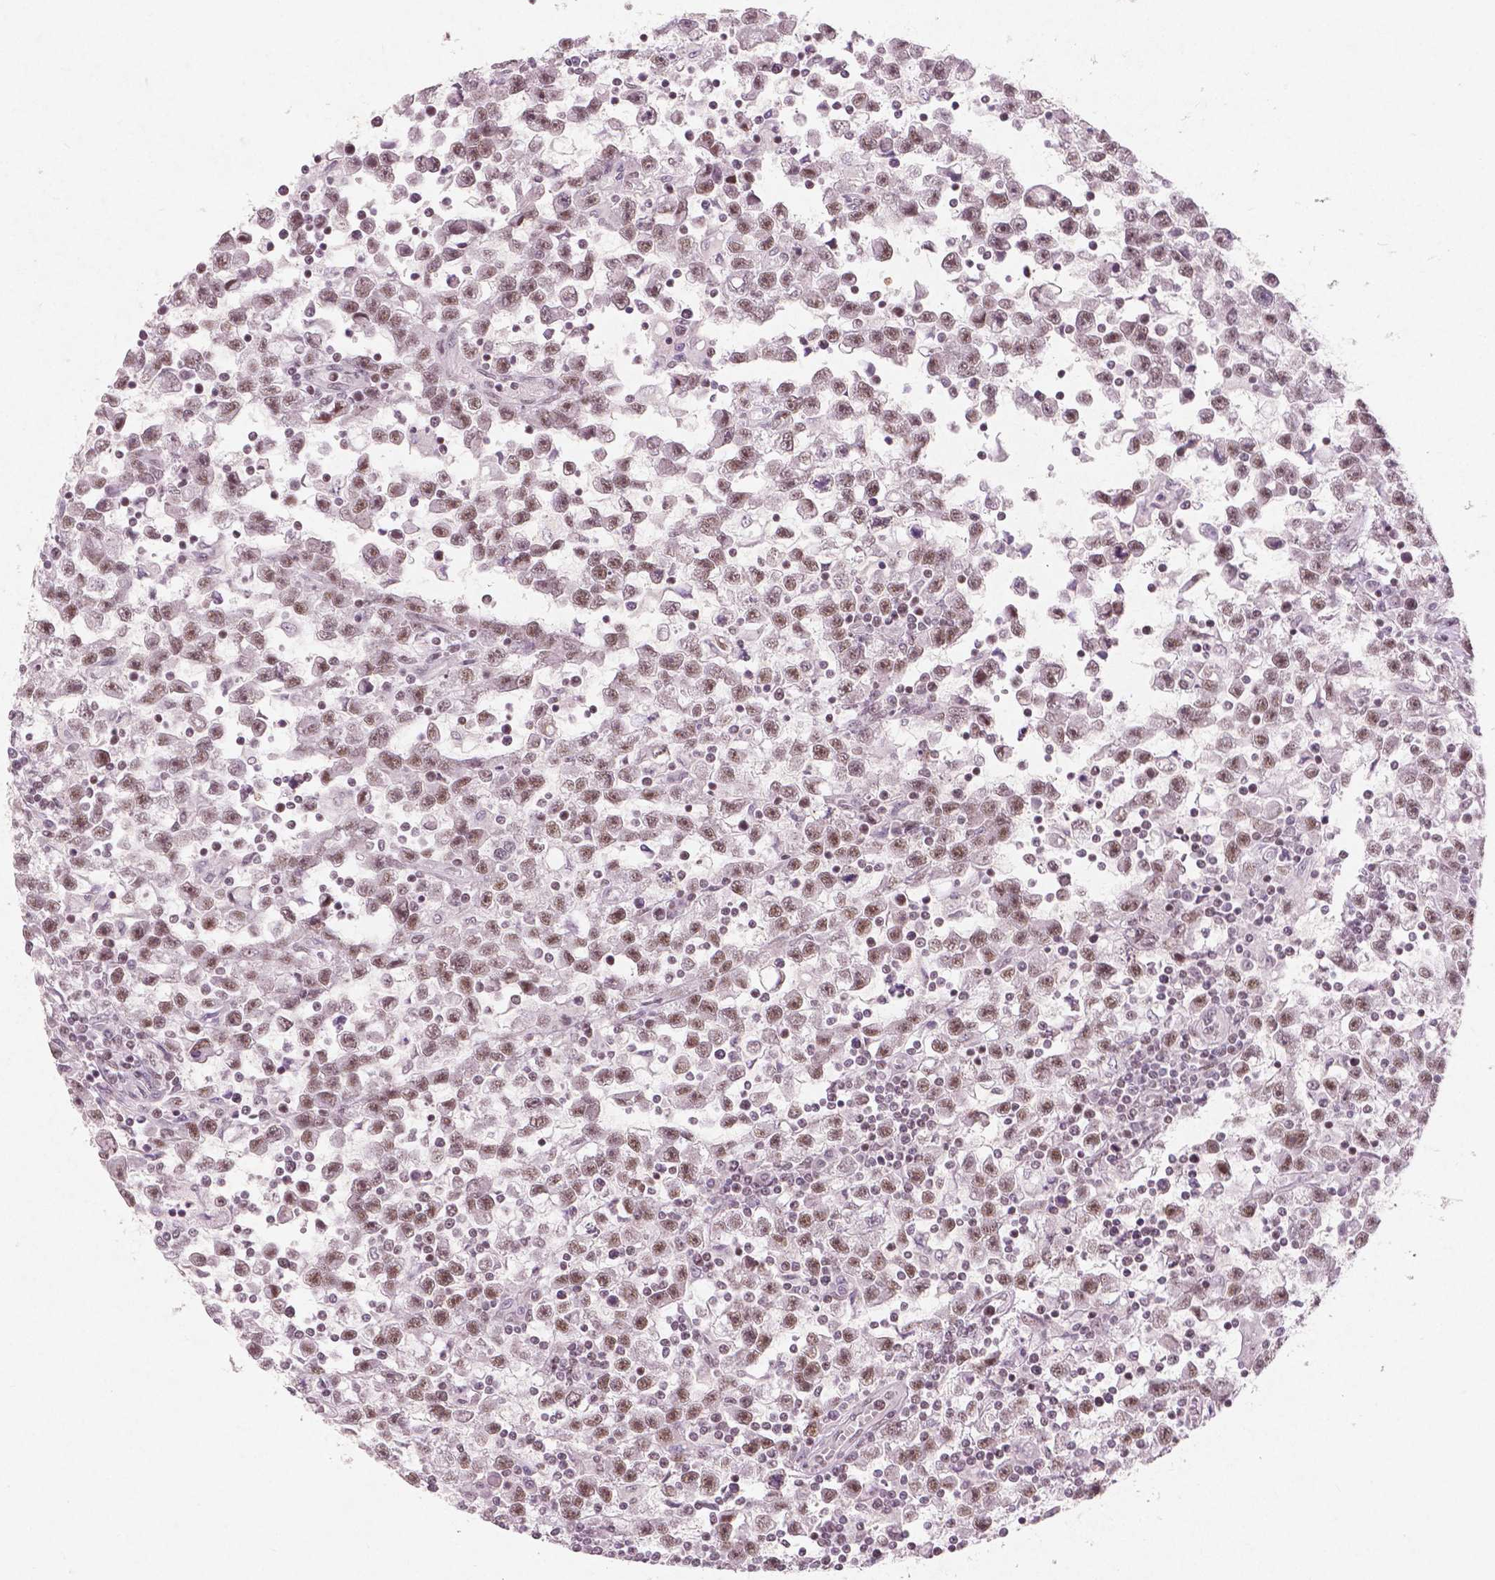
{"staining": {"intensity": "moderate", "quantity": ">75%", "location": "nuclear"}, "tissue": "testis cancer", "cell_type": "Tumor cells", "image_type": "cancer", "snomed": [{"axis": "morphology", "description": "Seminoma, NOS"}, {"axis": "topography", "description": "Testis"}], "caption": "Immunohistochemical staining of testis cancer shows medium levels of moderate nuclear staining in about >75% of tumor cells. The staining is performed using DAB brown chromogen to label protein expression. The nuclei are counter-stained blue using hematoxylin.", "gene": "BRD4", "patient": {"sex": "male", "age": 31}}